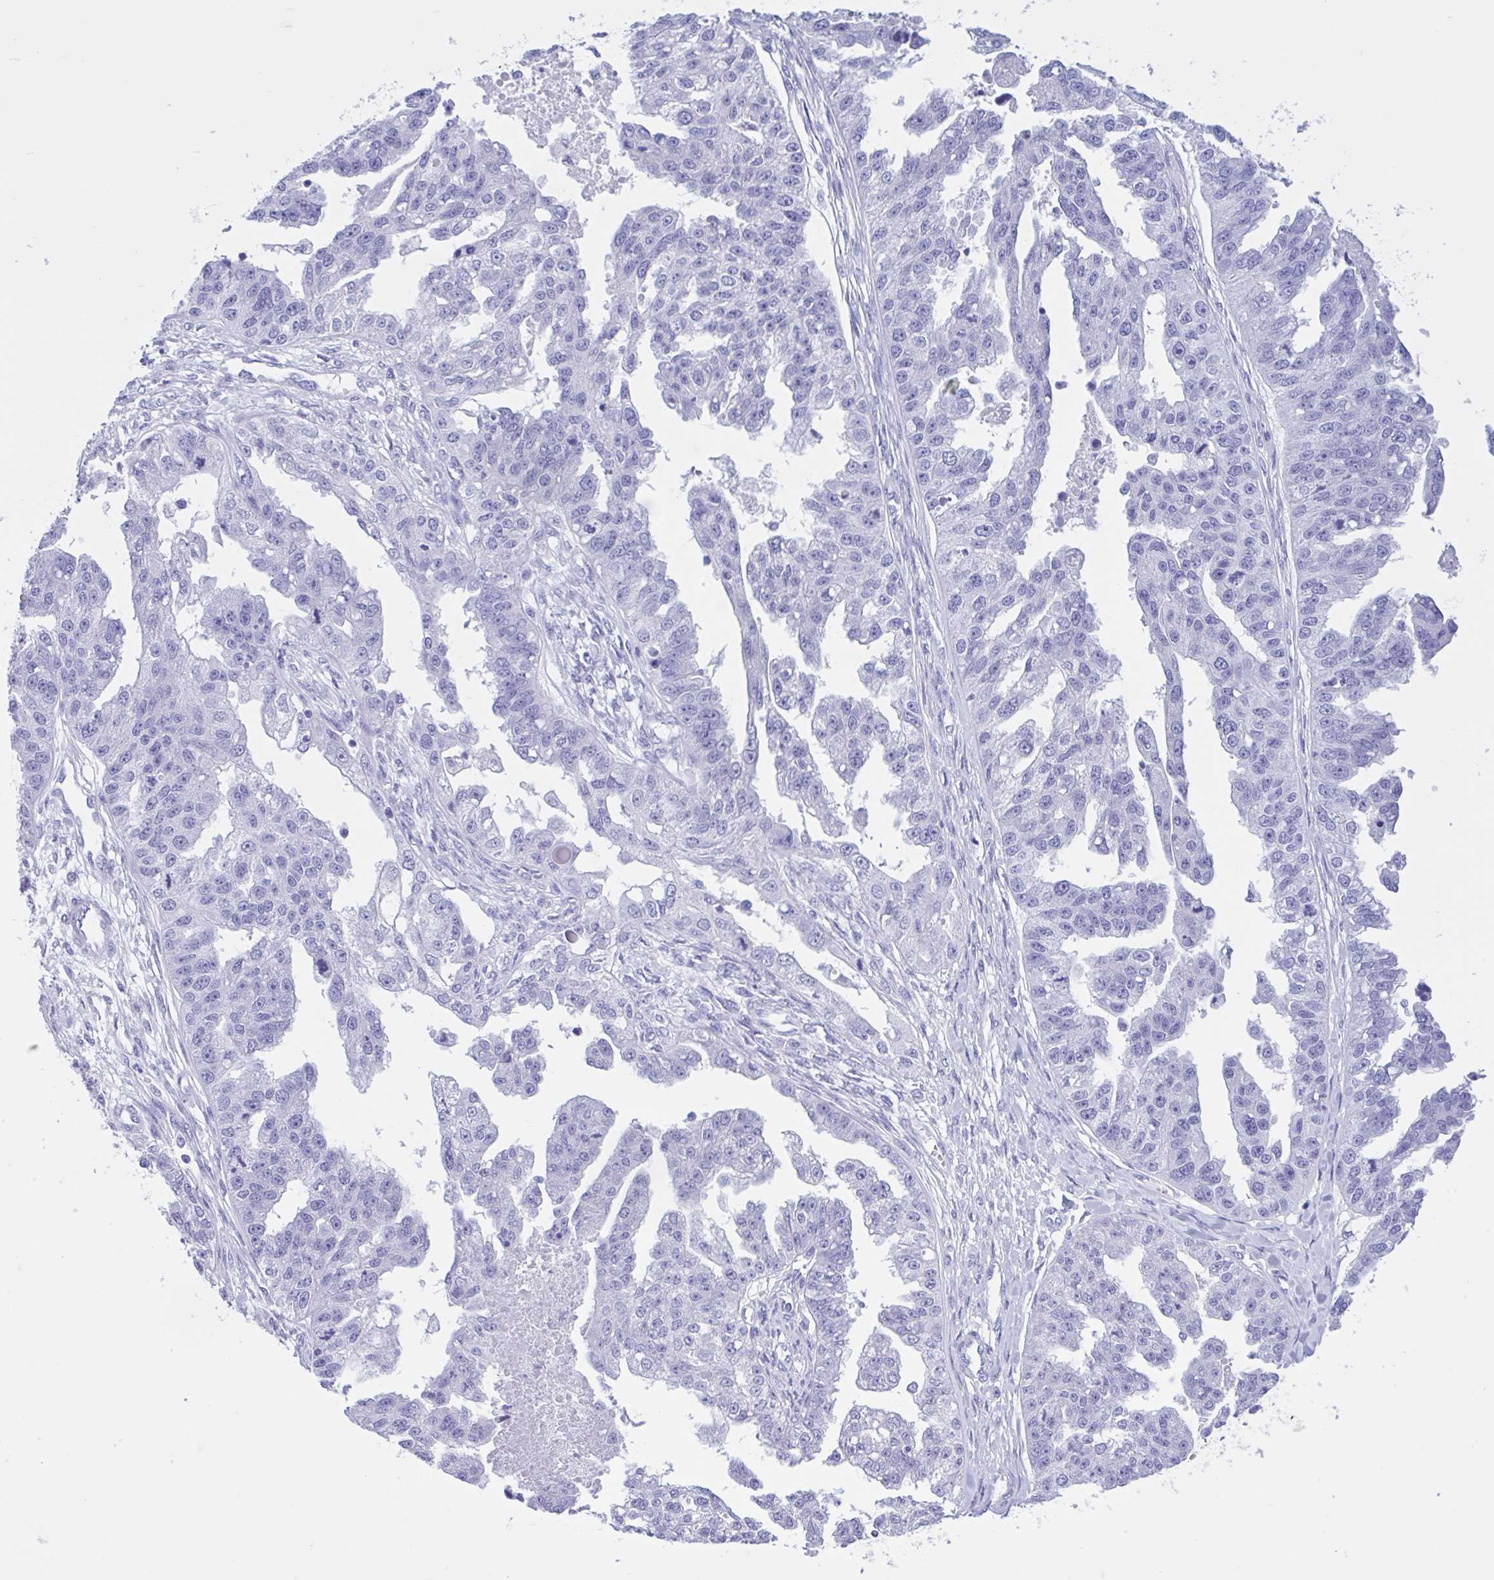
{"staining": {"intensity": "negative", "quantity": "none", "location": "none"}, "tissue": "ovarian cancer", "cell_type": "Tumor cells", "image_type": "cancer", "snomed": [{"axis": "morphology", "description": "Cystadenocarcinoma, serous, NOS"}, {"axis": "topography", "description": "Ovary"}], "caption": "Immunohistochemical staining of serous cystadenocarcinoma (ovarian) reveals no significant positivity in tumor cells.", "gene": "OR4N4", "patient": {"sex": "female", "age": 58}}